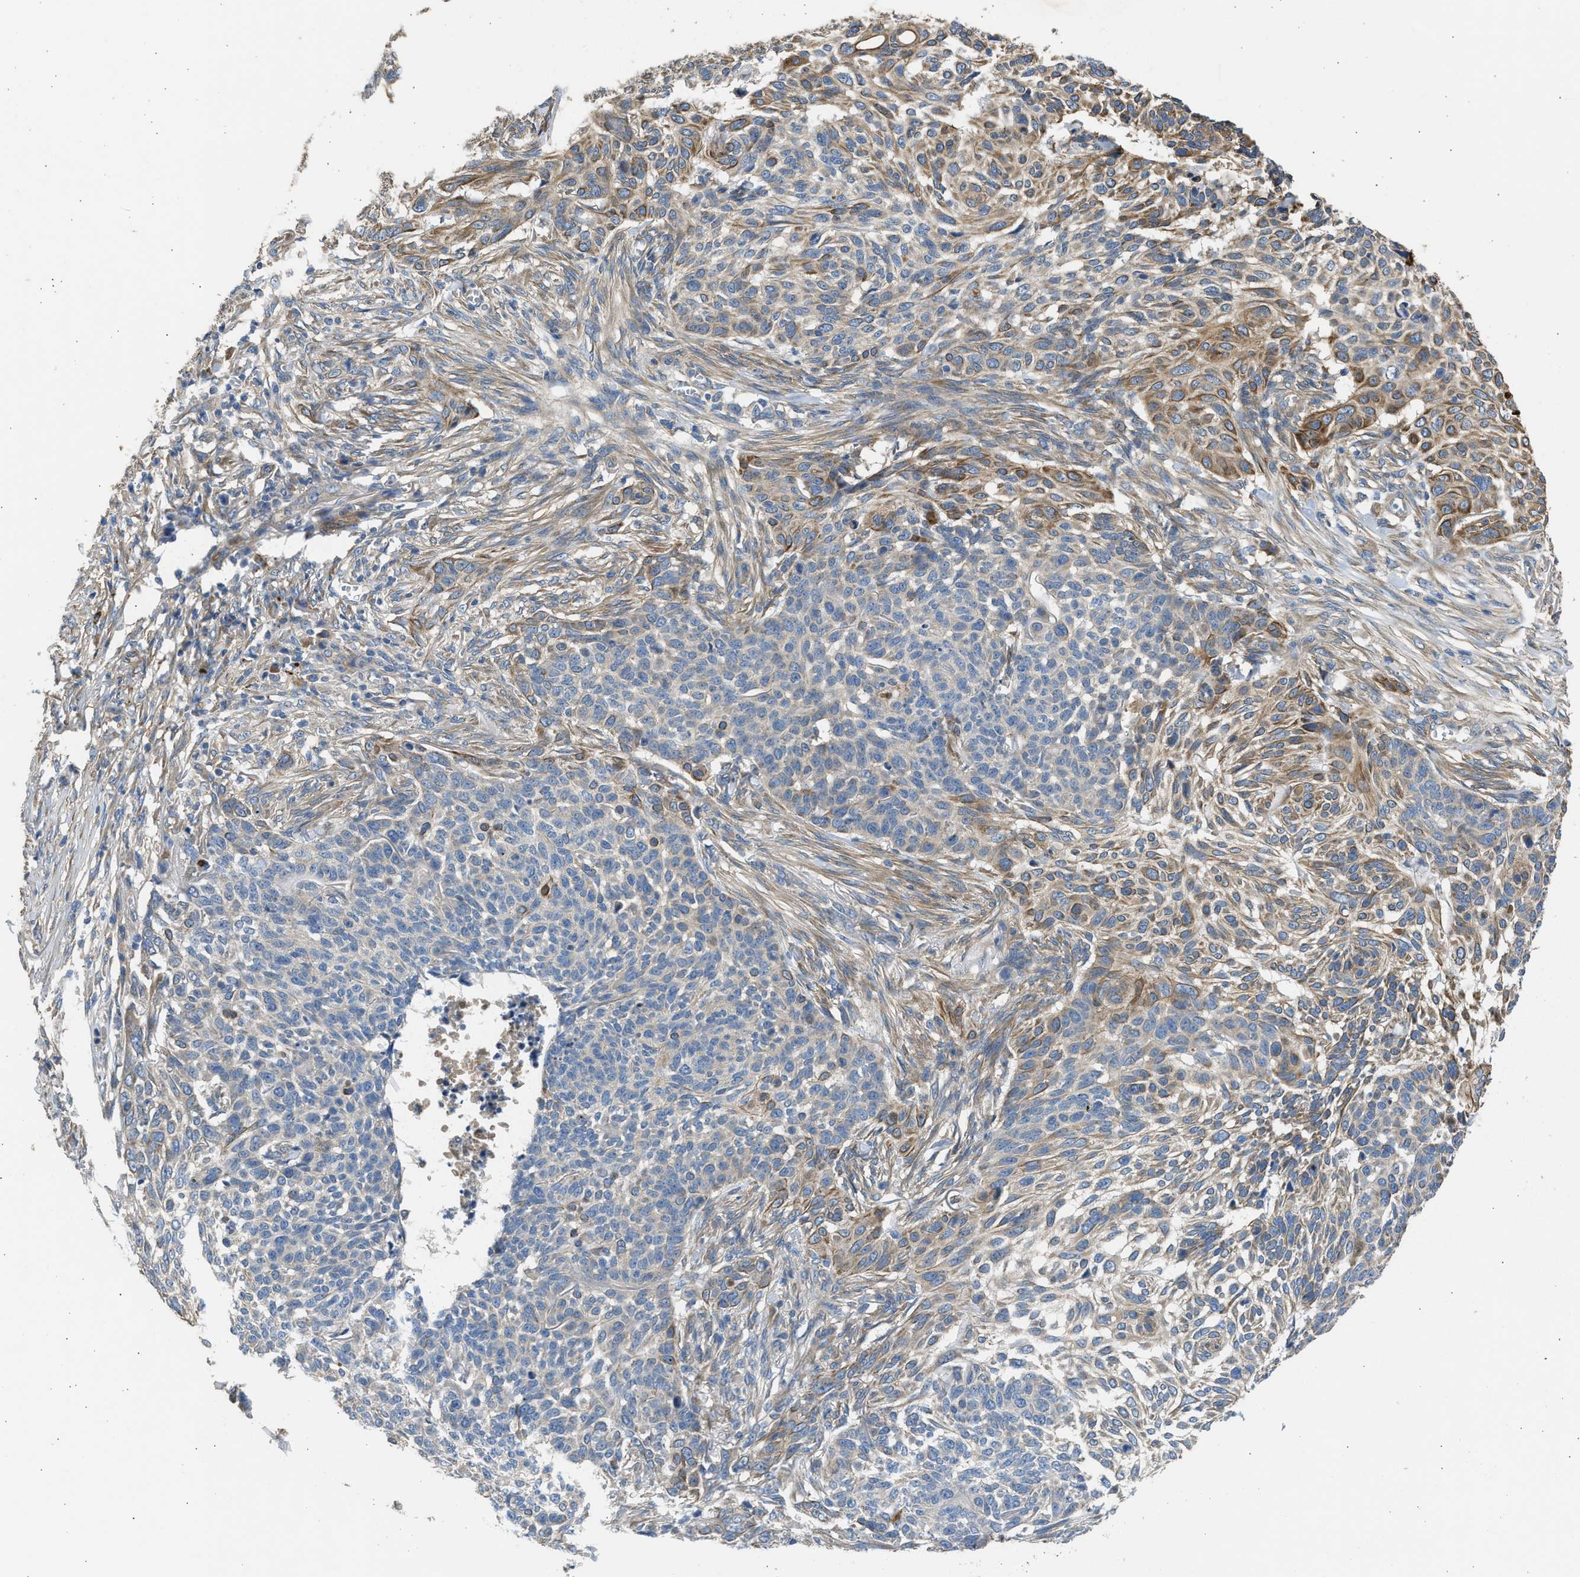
{"staining": {"intensity": "moderate", "quantity": "25%-75%", "location": "cytoplasmic/membranous"}, "tissue": "skin cancer", "cell_type": "Tumor cells", "image_type": "cancer", "snomed": [{"axis": "morphology", "description": "Basal cell carcinoma"}, {"axis": "topography", "description": "Skin"}], "caption": "Tumor cells demonstrate medium levels of moderate cytoplasmic/membranous expression in about 25%-75% of cells in basal cell carcinoma (skin).", "gene": "CSRNP2", "patient": {"sex": "male", "age": 85}}